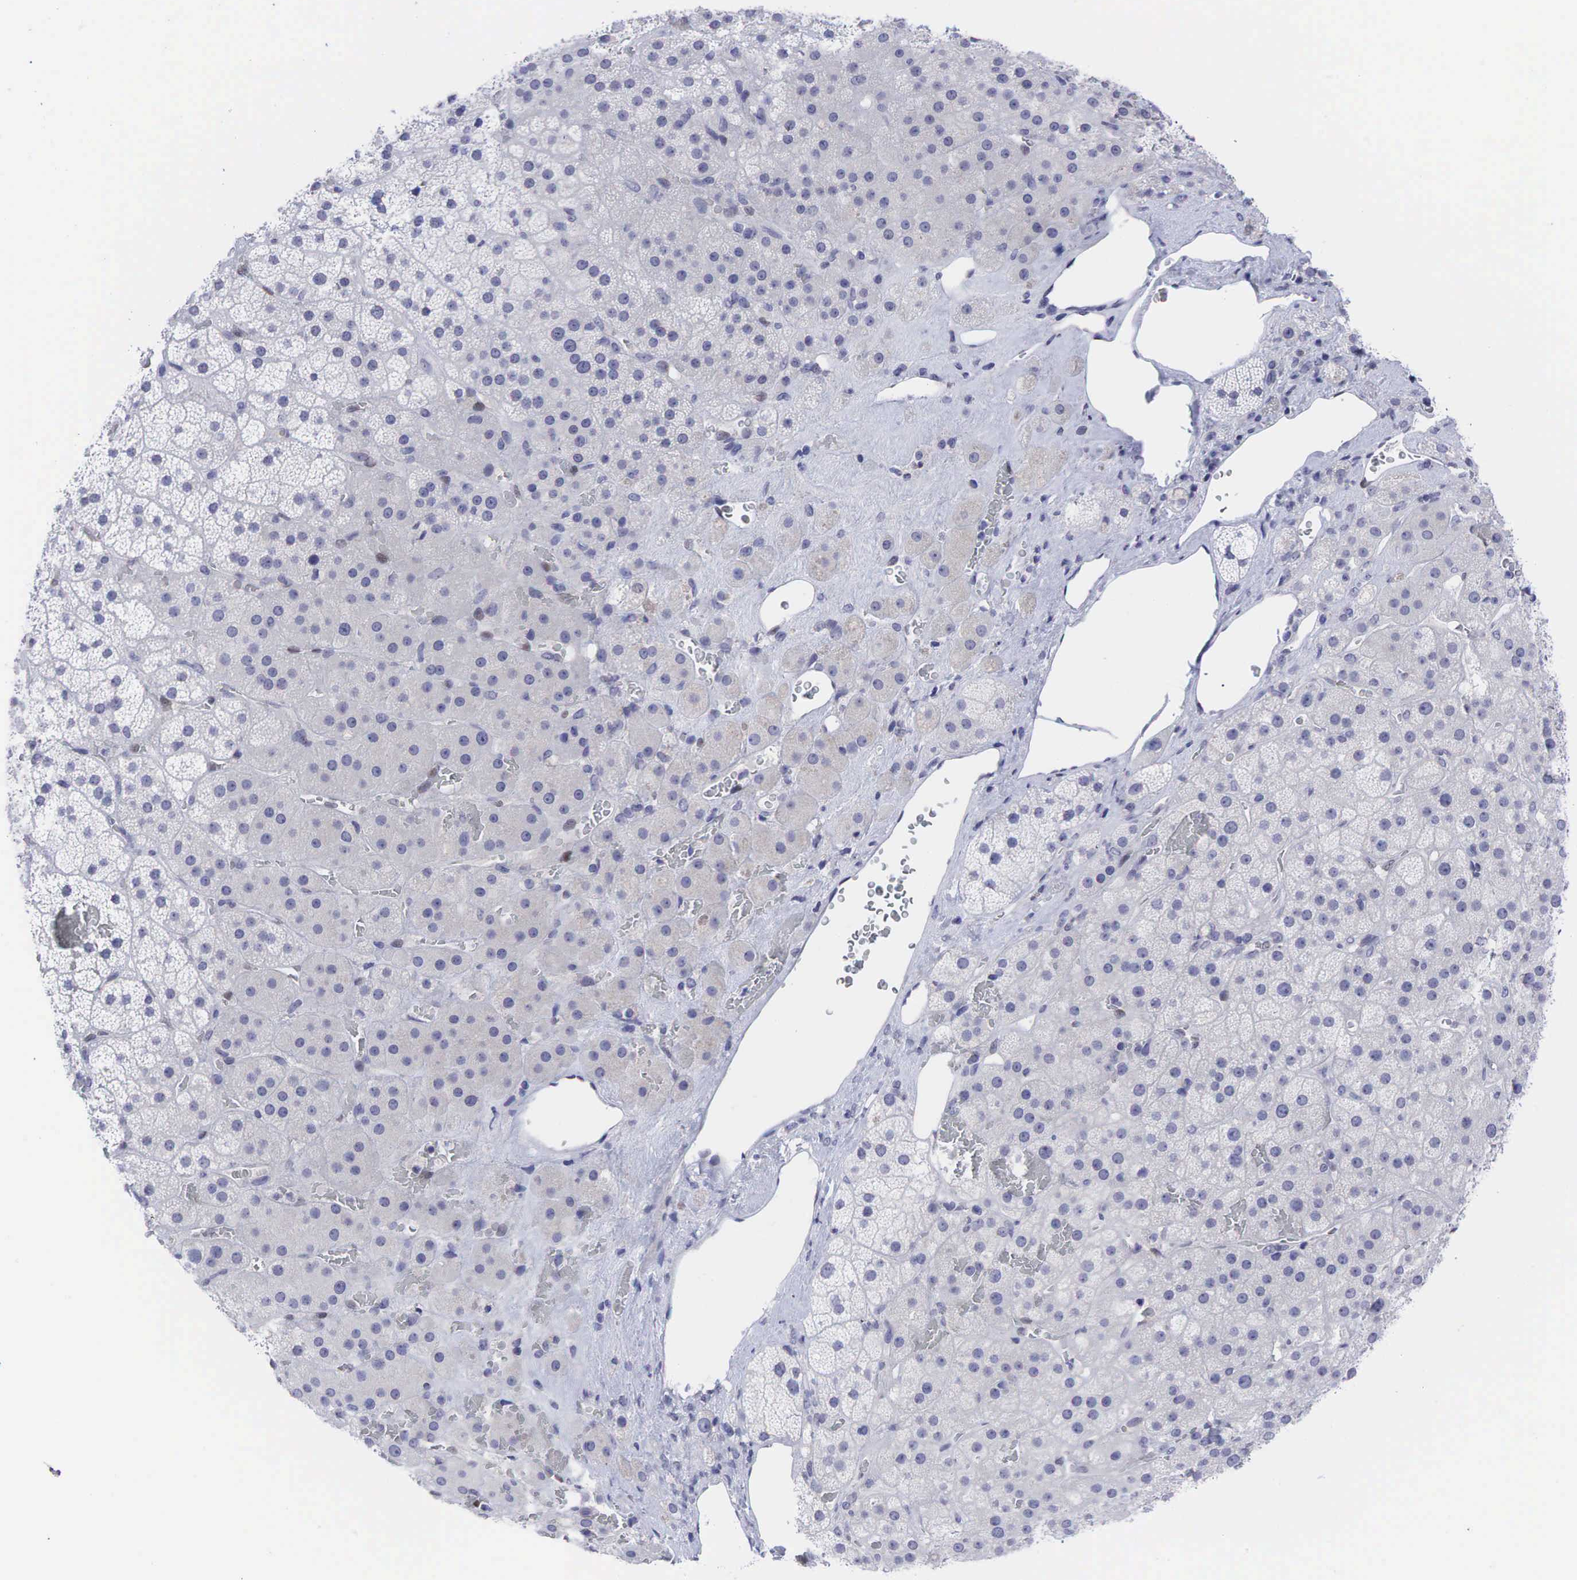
{"staining": {"intensity": "weak", "quantity": "<25%", "location": "nuclear"}, "tissue": "adrenal gland", "cell_type": "Glandular cells", "image_type": "normal", "snomed": [{"axis": "morphology", "description": "Normal tissue, NOS"}, {"axis": "topography", "description": "Adrenal gland"}], "caption": "IHC of normal adrenal gland demonstrates no positivity in glandular cells. The staining was performed using DAB to visualize the protein expression in brown, while the nuclei were stained in blue with hematoxylin (Magnification: 20x).", "gene": "AR", "patient": {"sex": "male", "age": 57}}